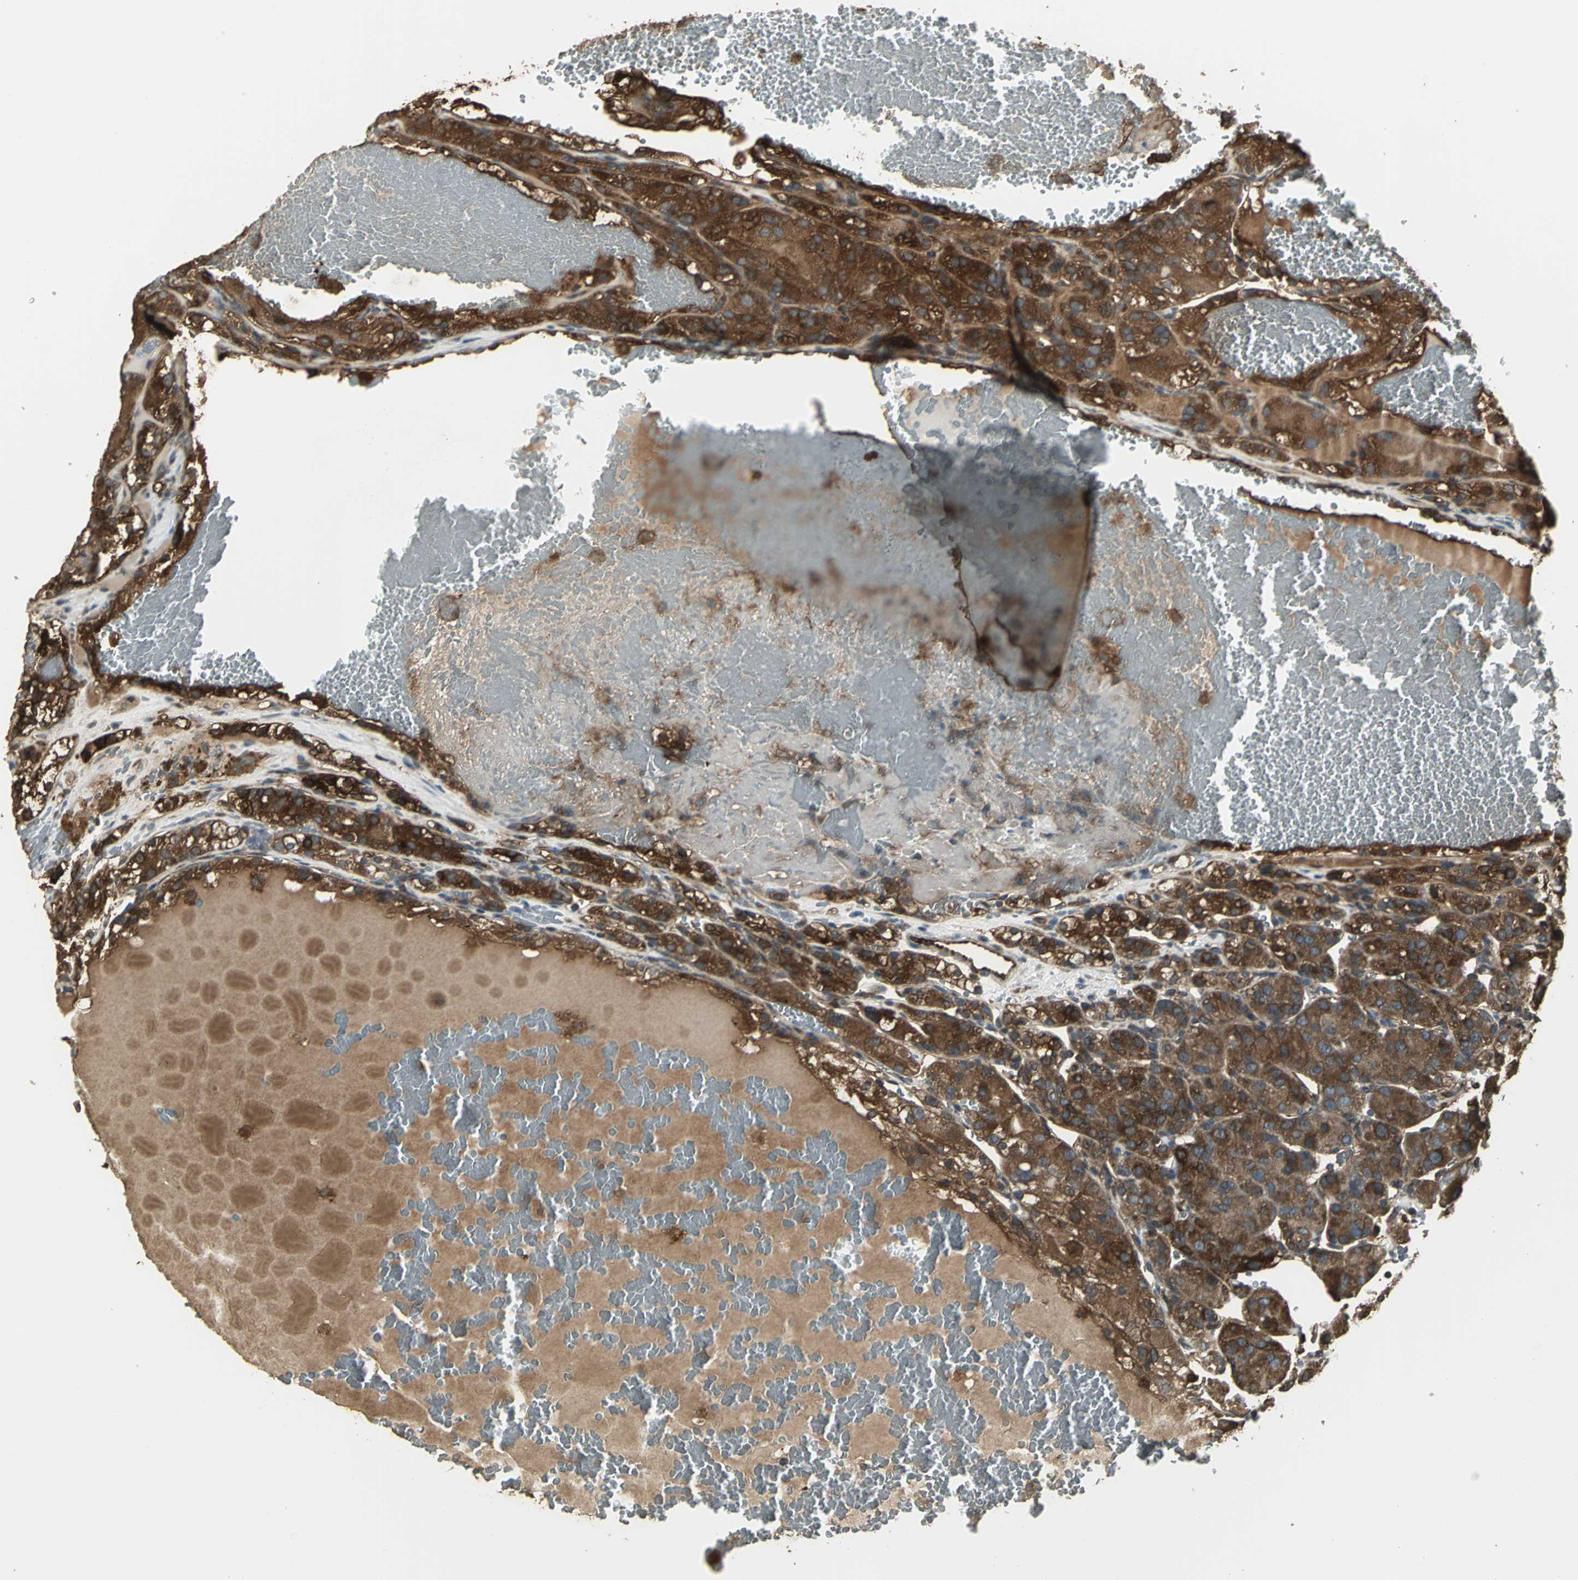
{"staining": {"intensity": "strong", "quantity": ">75%", "location": "cytoplasmic/membranous"}, "tissue": "renal cancer", "cell_type": "Tumor cells", "image_type": "cancer", "snomed": [{"axis": "morphology", "description": "Normal tissue, NOS"}, {"axis": "morphology", "description": "Adenocarcinoma, NOS"}, {"axis": "topography", "description": "Kidney"}], "caption": "This photomicrograph reveals immunohistochemistry staining of human adenocarcinoma (renal), with high strong cytoplasmic/membranous staining in about >75% of tumor cells.", "gene": "PRXL2B", "patient": {"sex": "male", "age": 61}}